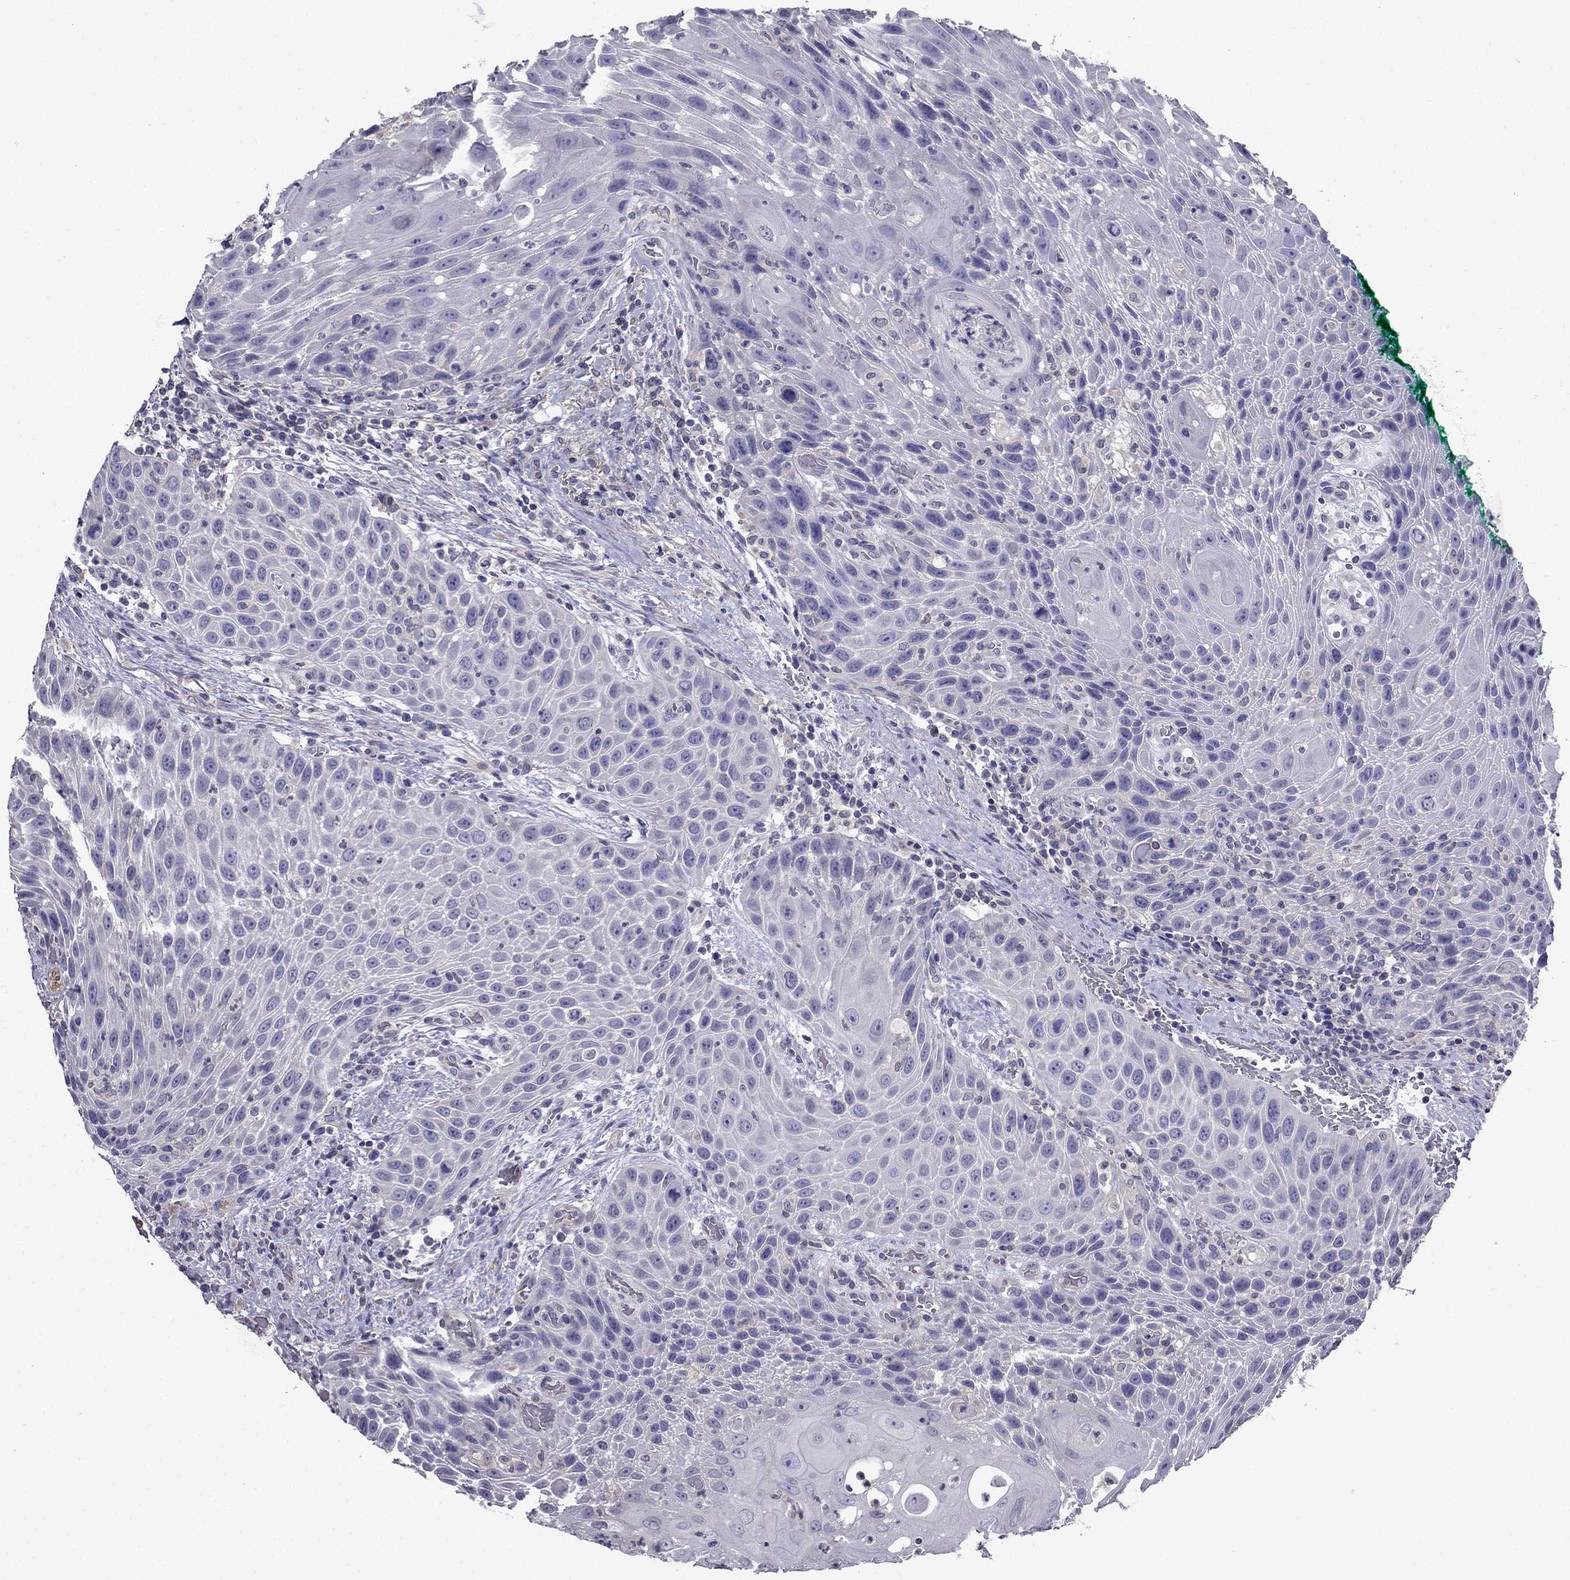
{"staining": {"intensity": "negative", "quantity": "none", "location": "none"}, "tissue": "head and neck cancer", "cell_type": "Tumor cells", "image_type": "cancer", "snomed": [{"axis": "morphology", "description": "Squamous cell carcinoma, NOS"}, {"axis": "topography", "description": "Head-Neck"}], "caption": "This is an immunohistochemistry (IHC) photomicrograph of human squamous cell carcinoma (head and neck). There is no expression in tumor cells.", "gene": "SCNN1D", "patient": {"sex": "male", "age": 69}}